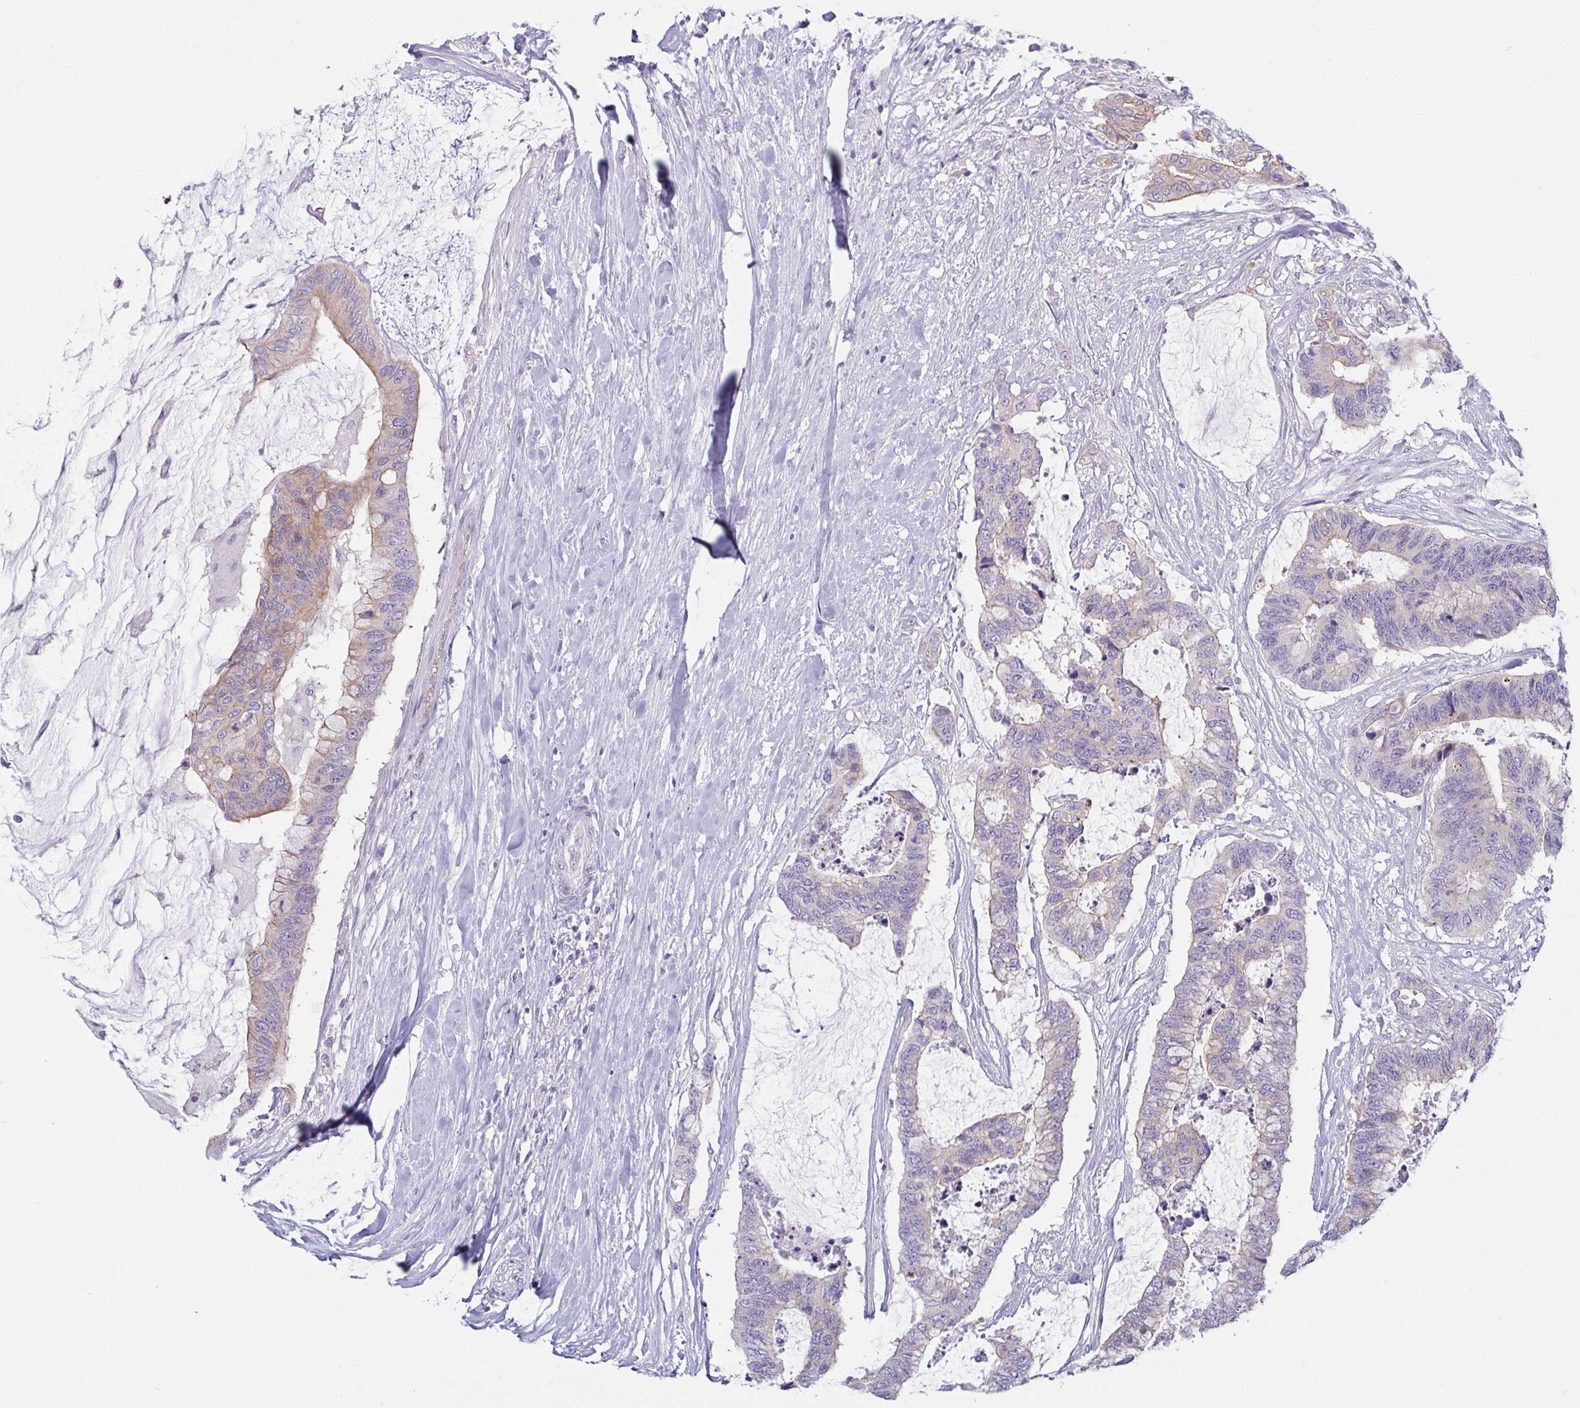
{"staining": {"intensity": "weak", "quantity": "25%-75%", "location": "cytoplasmic/membranous"}, "tissue": "colorectal cancer", "cell_type": "Tumor cells", "image_type": "cancer", "snomed": [{"axis": "morphology", "description": "Adenocarcinoma, NOS"}, {"axis": "topography", "description": "Rectum"}], "caption": "A brown stain highlights weak cytoplasmic/membranous expression of a protein in human adenocarcinoma (colorectal) tumor cells.", "gene": "TNNI2", "patient": {"sex": "female", "age": 59}}